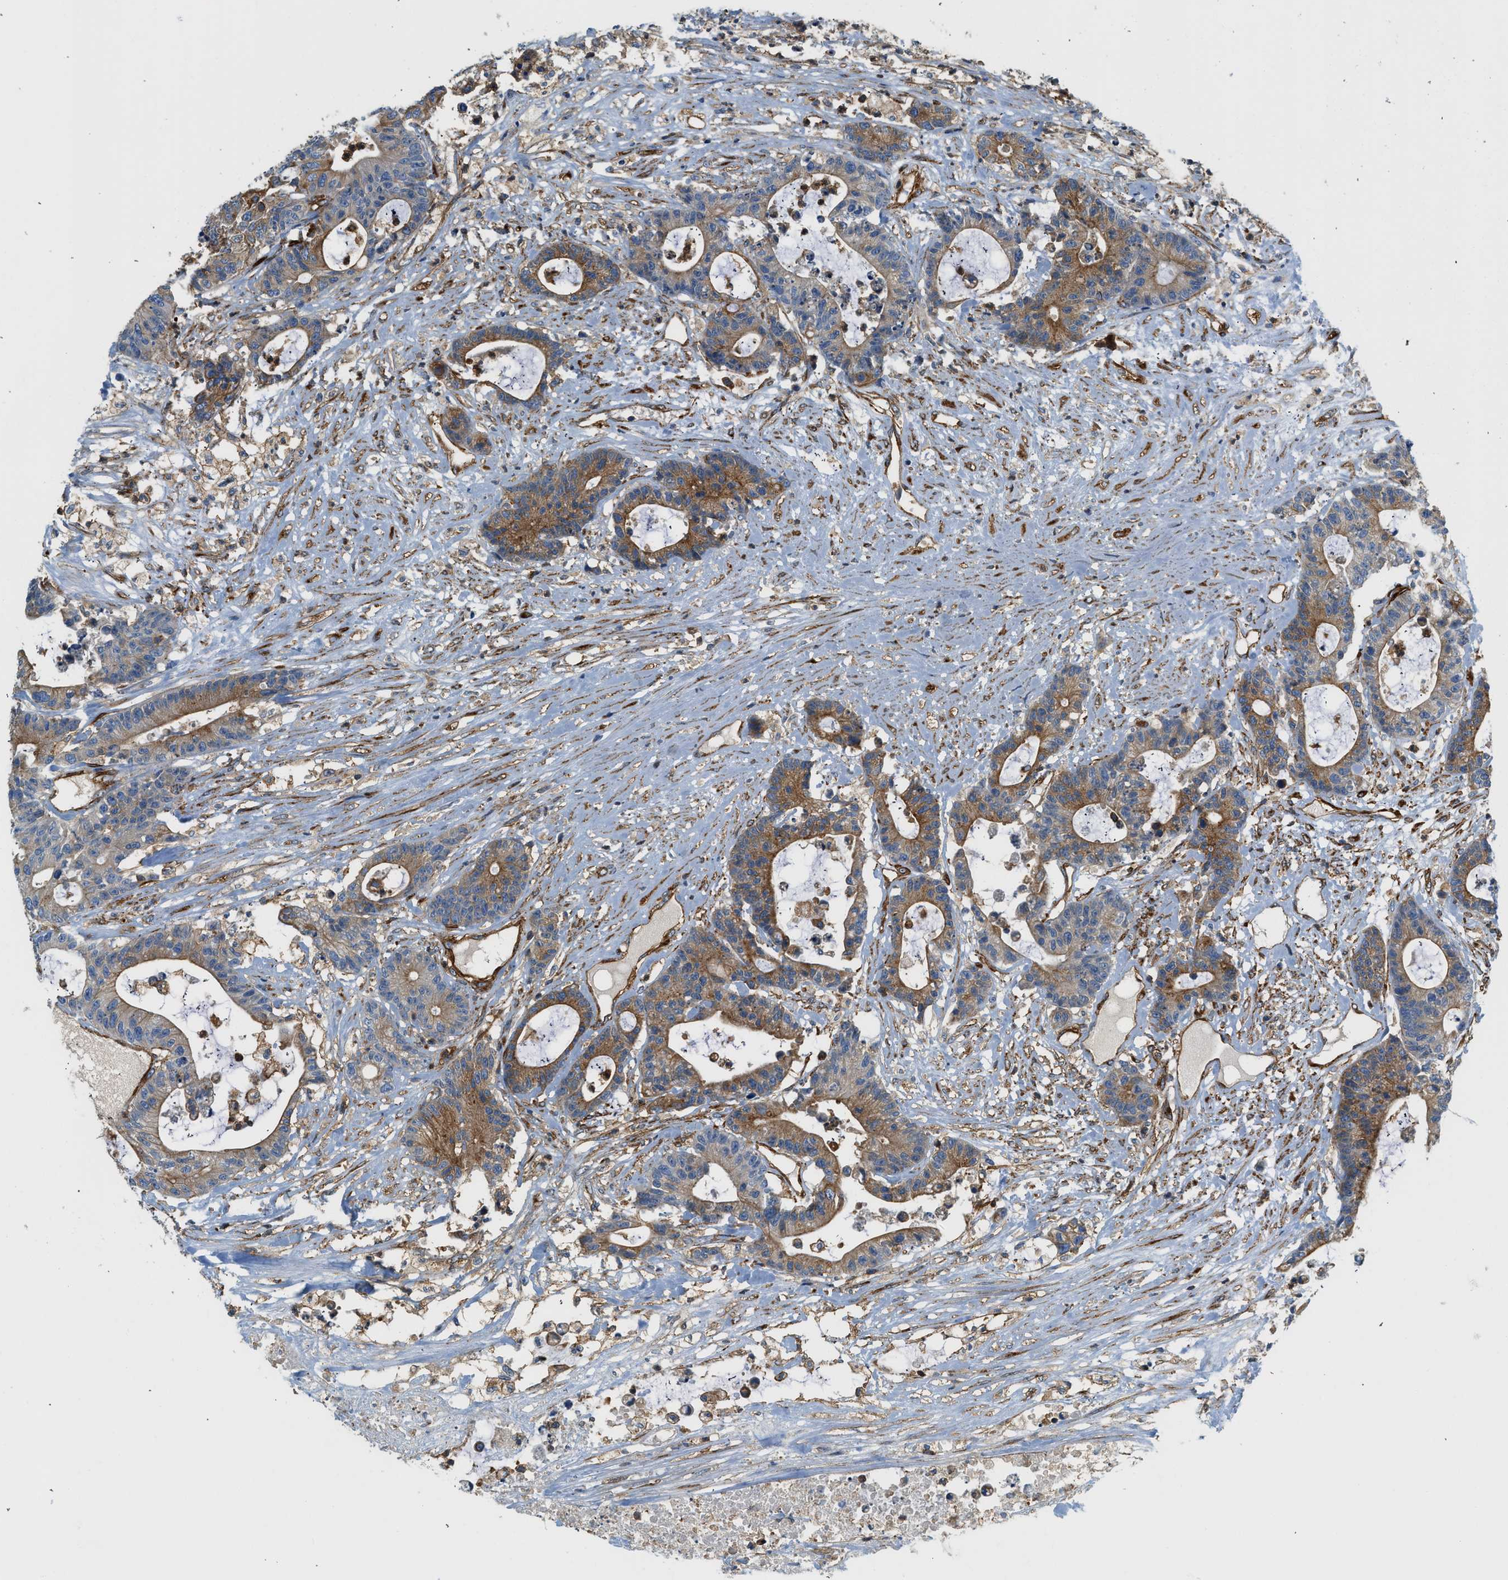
{"staining": {"intensity": "moderate", "quantity": ">75%", "location": "cytoplasmic/membranous"}, "tissue": "colorectal cancer", "cell_type": "Tumor cells", "image_type": "cancer", "snomed": [{"axis": "morphology", "description": "Adenocarcinoma, NOS"}, {"axis": "topography", "description": "Colon"}], "caption": "Human colorectal adenocarcinoma stained with a protein marker shows moderate staining in tumor cells.", "gene": "HIP1", "patient": {"sex": "female", "age": 84}}